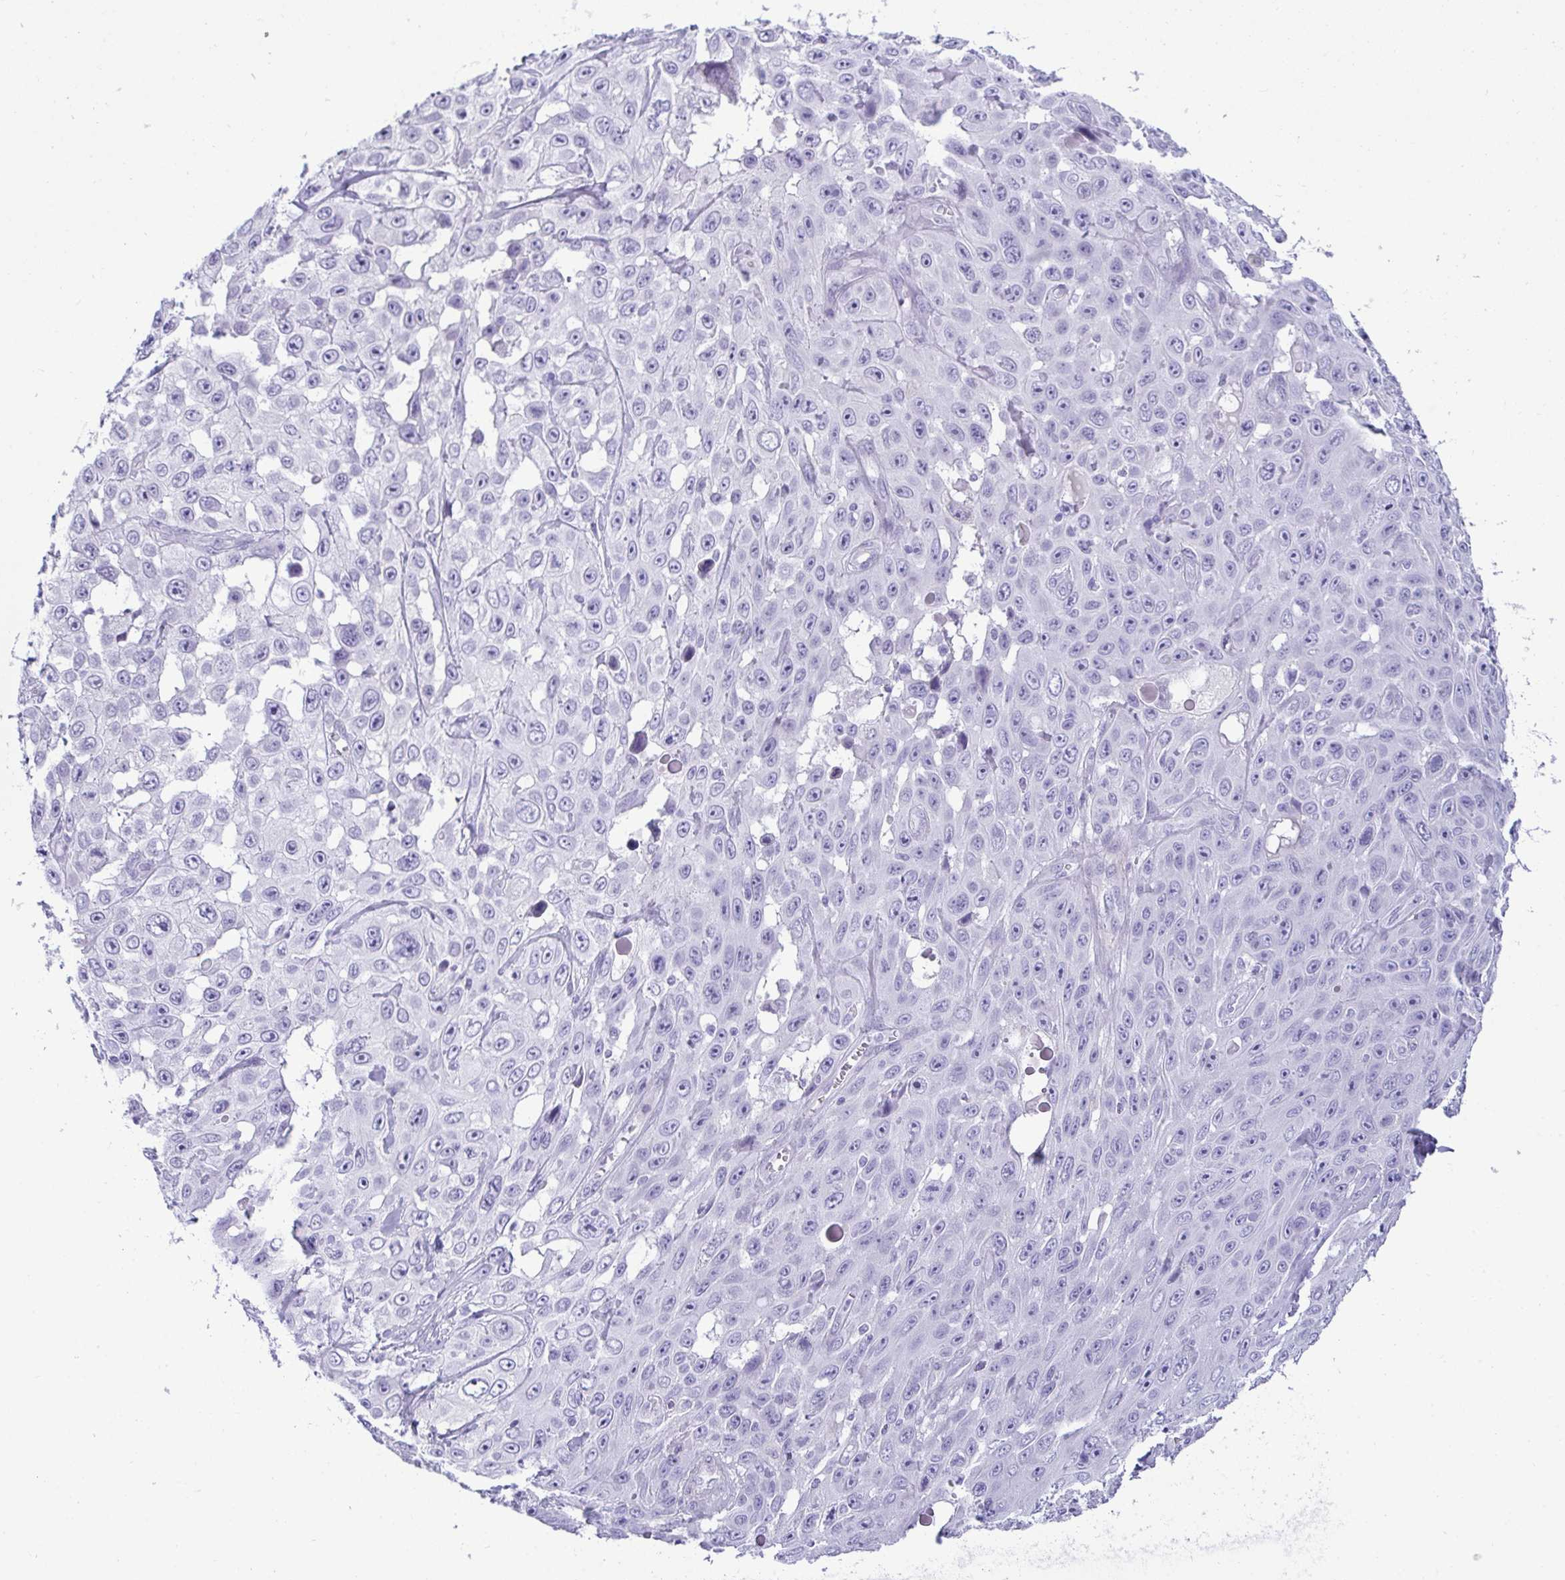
{"staining": {"intensity": "negative", "quantity": "none", "location": "none"}, "tissue": "skin cancer", "cell_type": "Tumor cells", "image_type": "cancer", "snomed": [{"axis": "morphology", "description": "Squamous cell carcinoma, NOS"}, {"axis": "topography", "description": "Skin"}], "caption": "Protein analysis of skin cancer demonstrates no significant expression in tumor cells. (Brightfield microscopy of DAB (3,3'-diaminobenzidine) IHC at high magnification).", "gene": "HSPB6", "patient": {"sex": "male", "age": 82}}